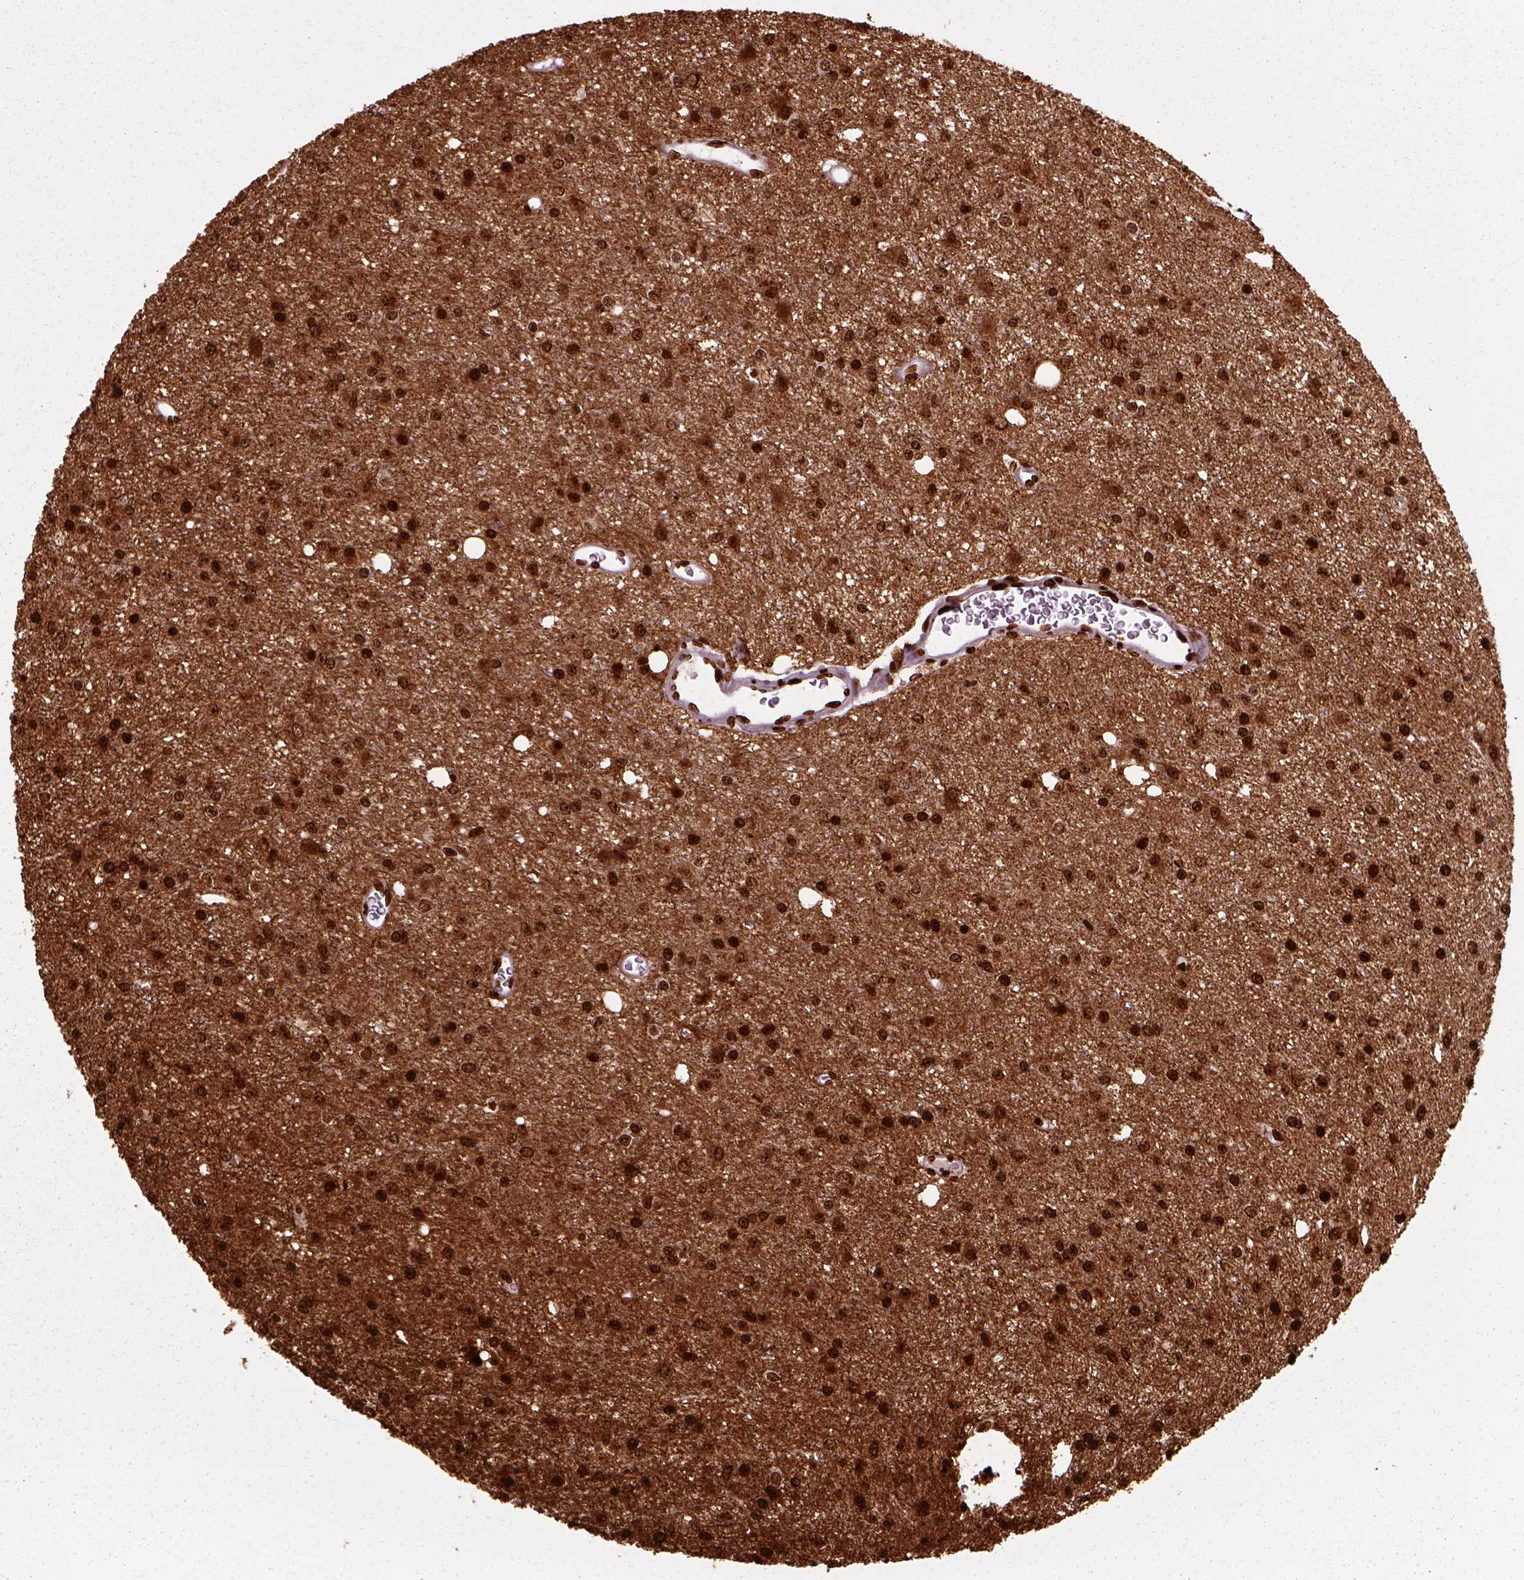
{"staining": {"intensity": "strong", "quantity": ">75%", "location": "cytoplasmic/membranous,nuclear"}, "tissue": "glioma", "cell_type": "Tumor cells", "image_type": "cancer", "snomed": [{"axis": "morphology", "description": "Glioma, malignant, Low grade"}, {"axis": "topography", "description": "Brain"}], "caption": "This micrograph demonstrates immunohistochemistry staining of human malignant glioma (low-grade), with high strong cytoplasmic/membranous and nuclear positivity in approximately >75% of tumor cells.", "gene": "MARCKS", "patient": {"sex": "female", "age": 45}}